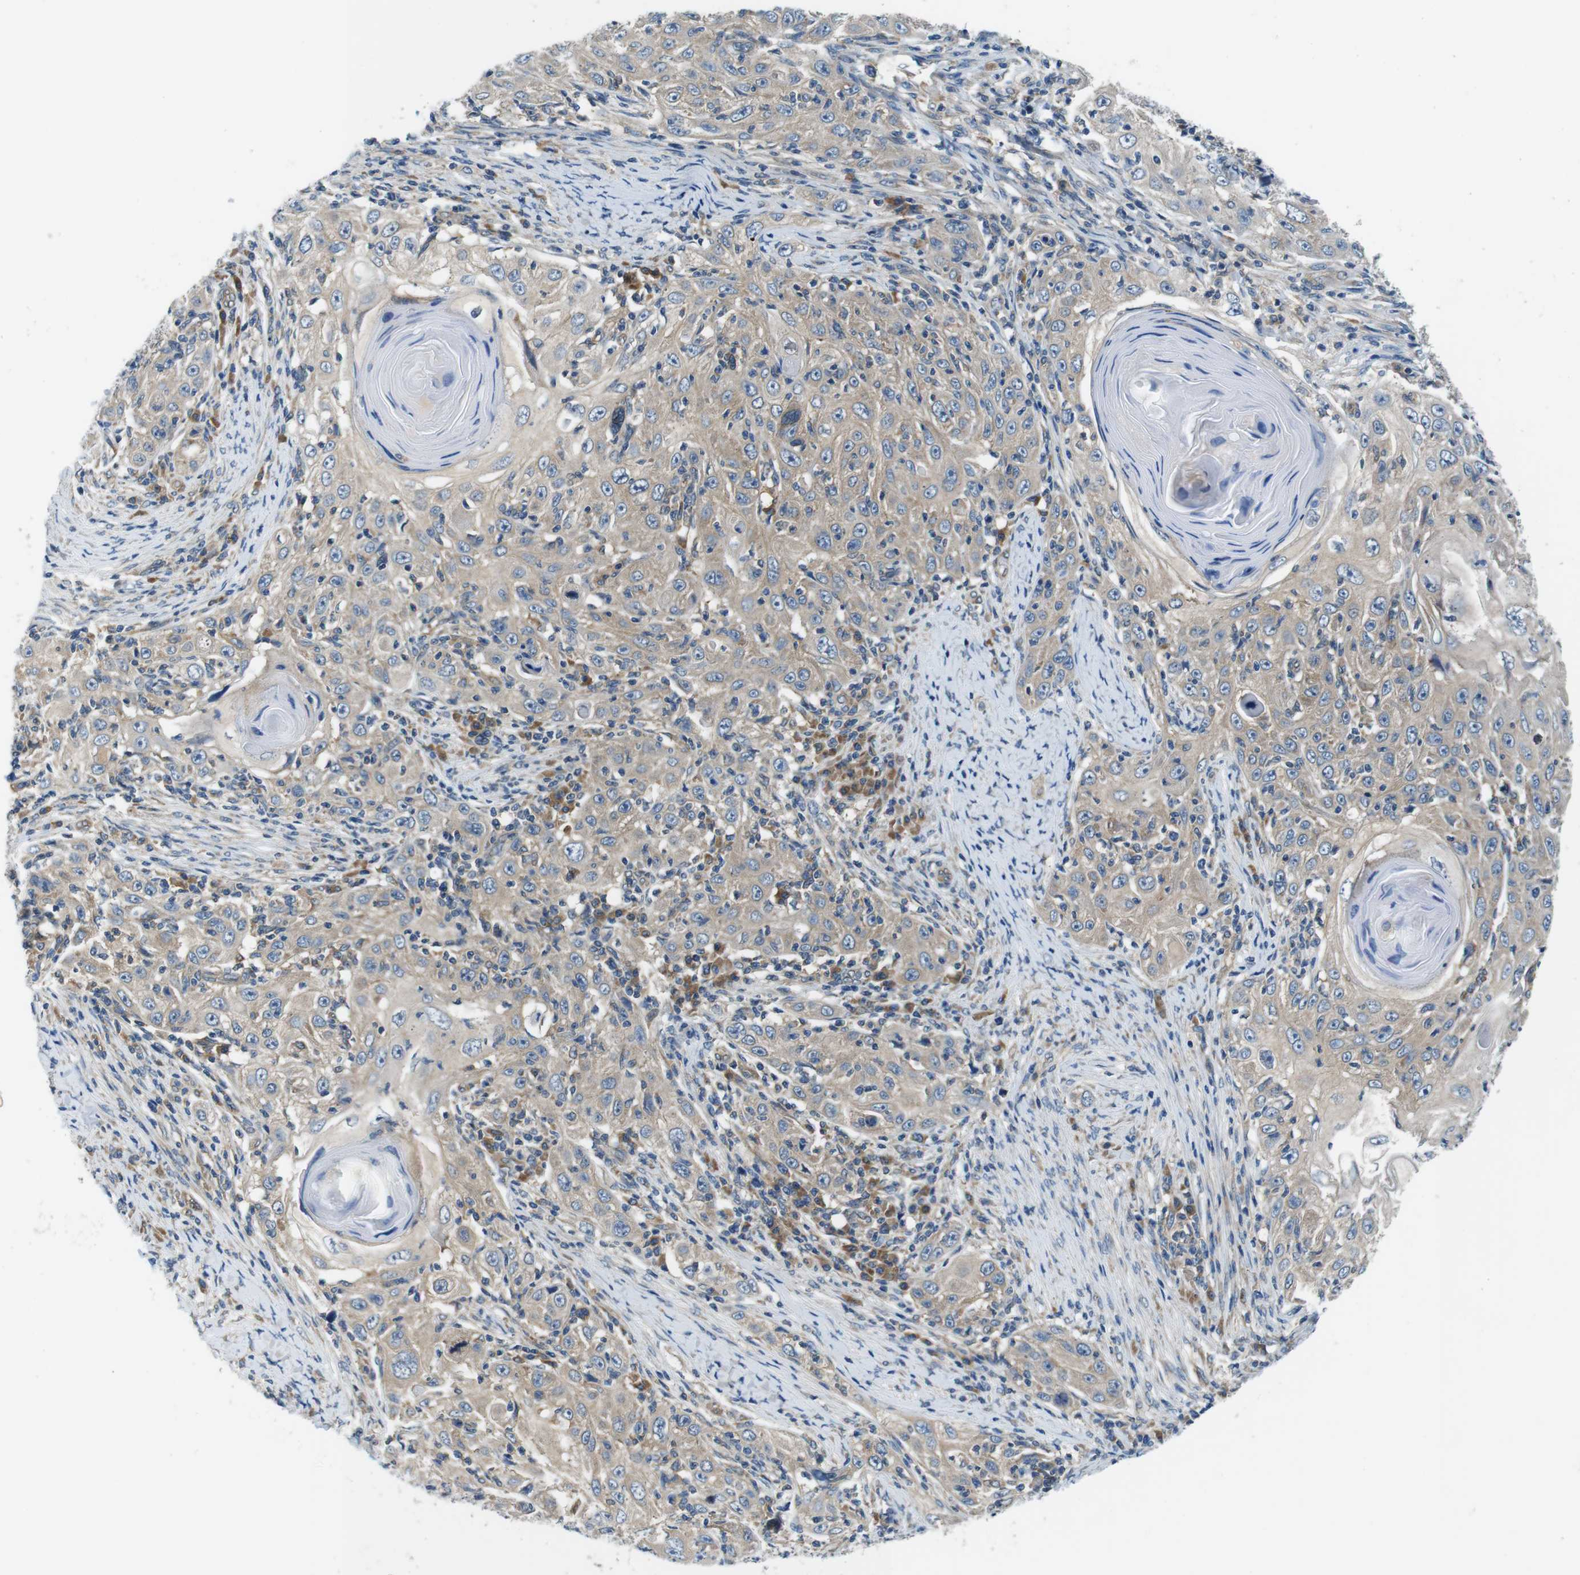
{"staining": {"intensity": "weak", "quantity": ">75%", "location": "cytoplasmic/membranous"}, "tissue": "skin cancer", "cell_type": "Tumor cells", "image_type": "cancer", "snomed": [{"axis": "morphology", "description": "Squamous cell carcinoma, NOS"}, {"axis": "topography", "description": "Skin"}], "caption": "The histopathology image demonstrates staining of squamous cell carcinoma (skin), revealing weak cytoplasmic/membranous protein staining (brown color) within tumor cells.", "gene": "EIF2B5", "patient": {"sex": "female", "age": 88}}